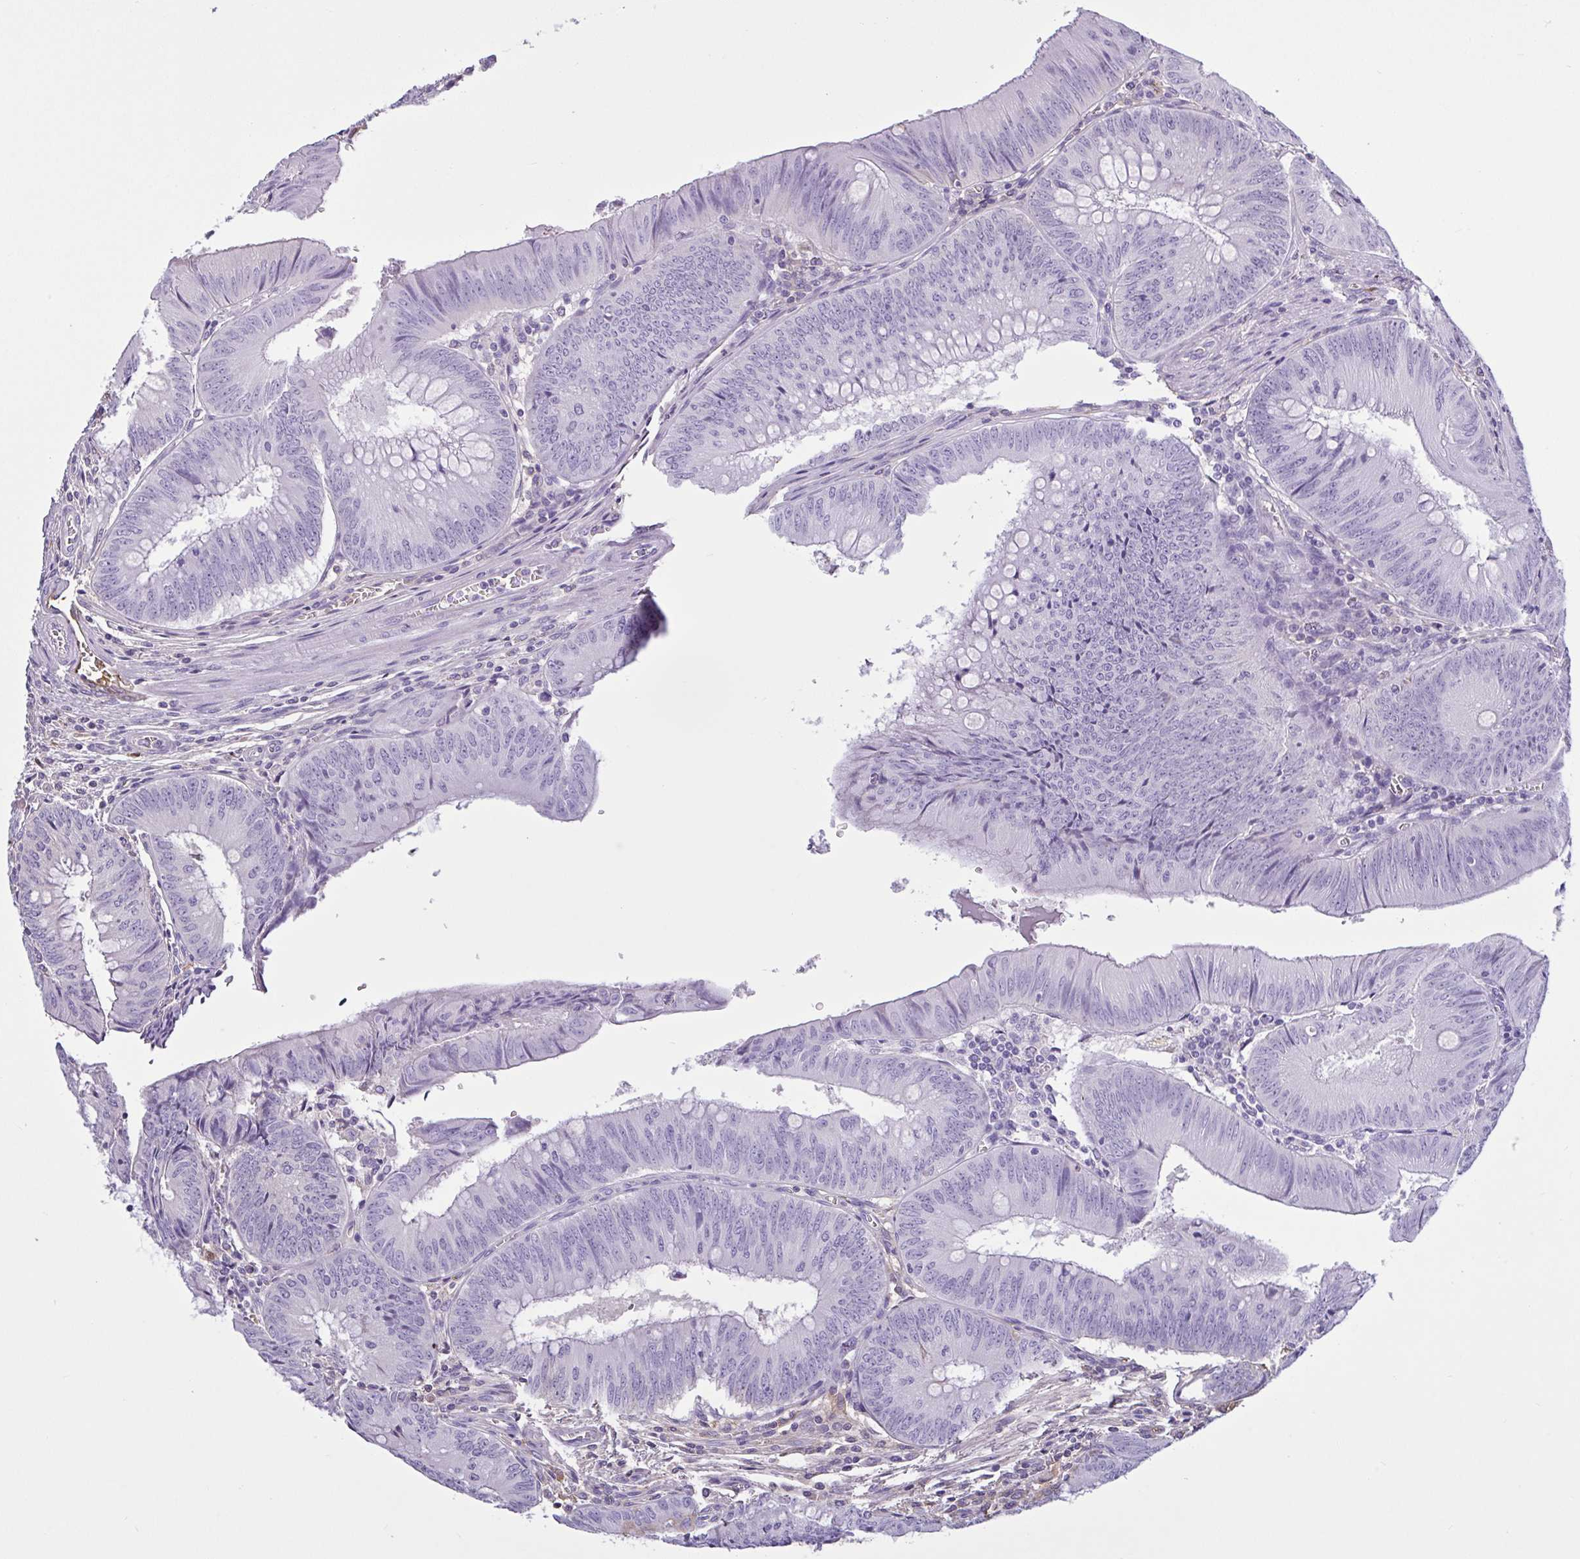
{"staining": {"intensity": "negative", "quantity": "none", "location": "none"}, "tissue": "colorectal cancer", "cell_type": "Tumor cells", "image_type": "cancer", "snomed": [{"axis": "morphology", "description": "Adenocarcinoma, NOS"}, {"axis": "topography", "description": "Rectum"}], "caption": "This micrograph is of colorectal cancer stained with immunohistochemistry (IHC) to label a protein in brown with the nuclei are counter-stained blue. There is no positivity in tumor cells.", "gene": "LARGE2", "patient": {"sex": "female", "age": 72}}